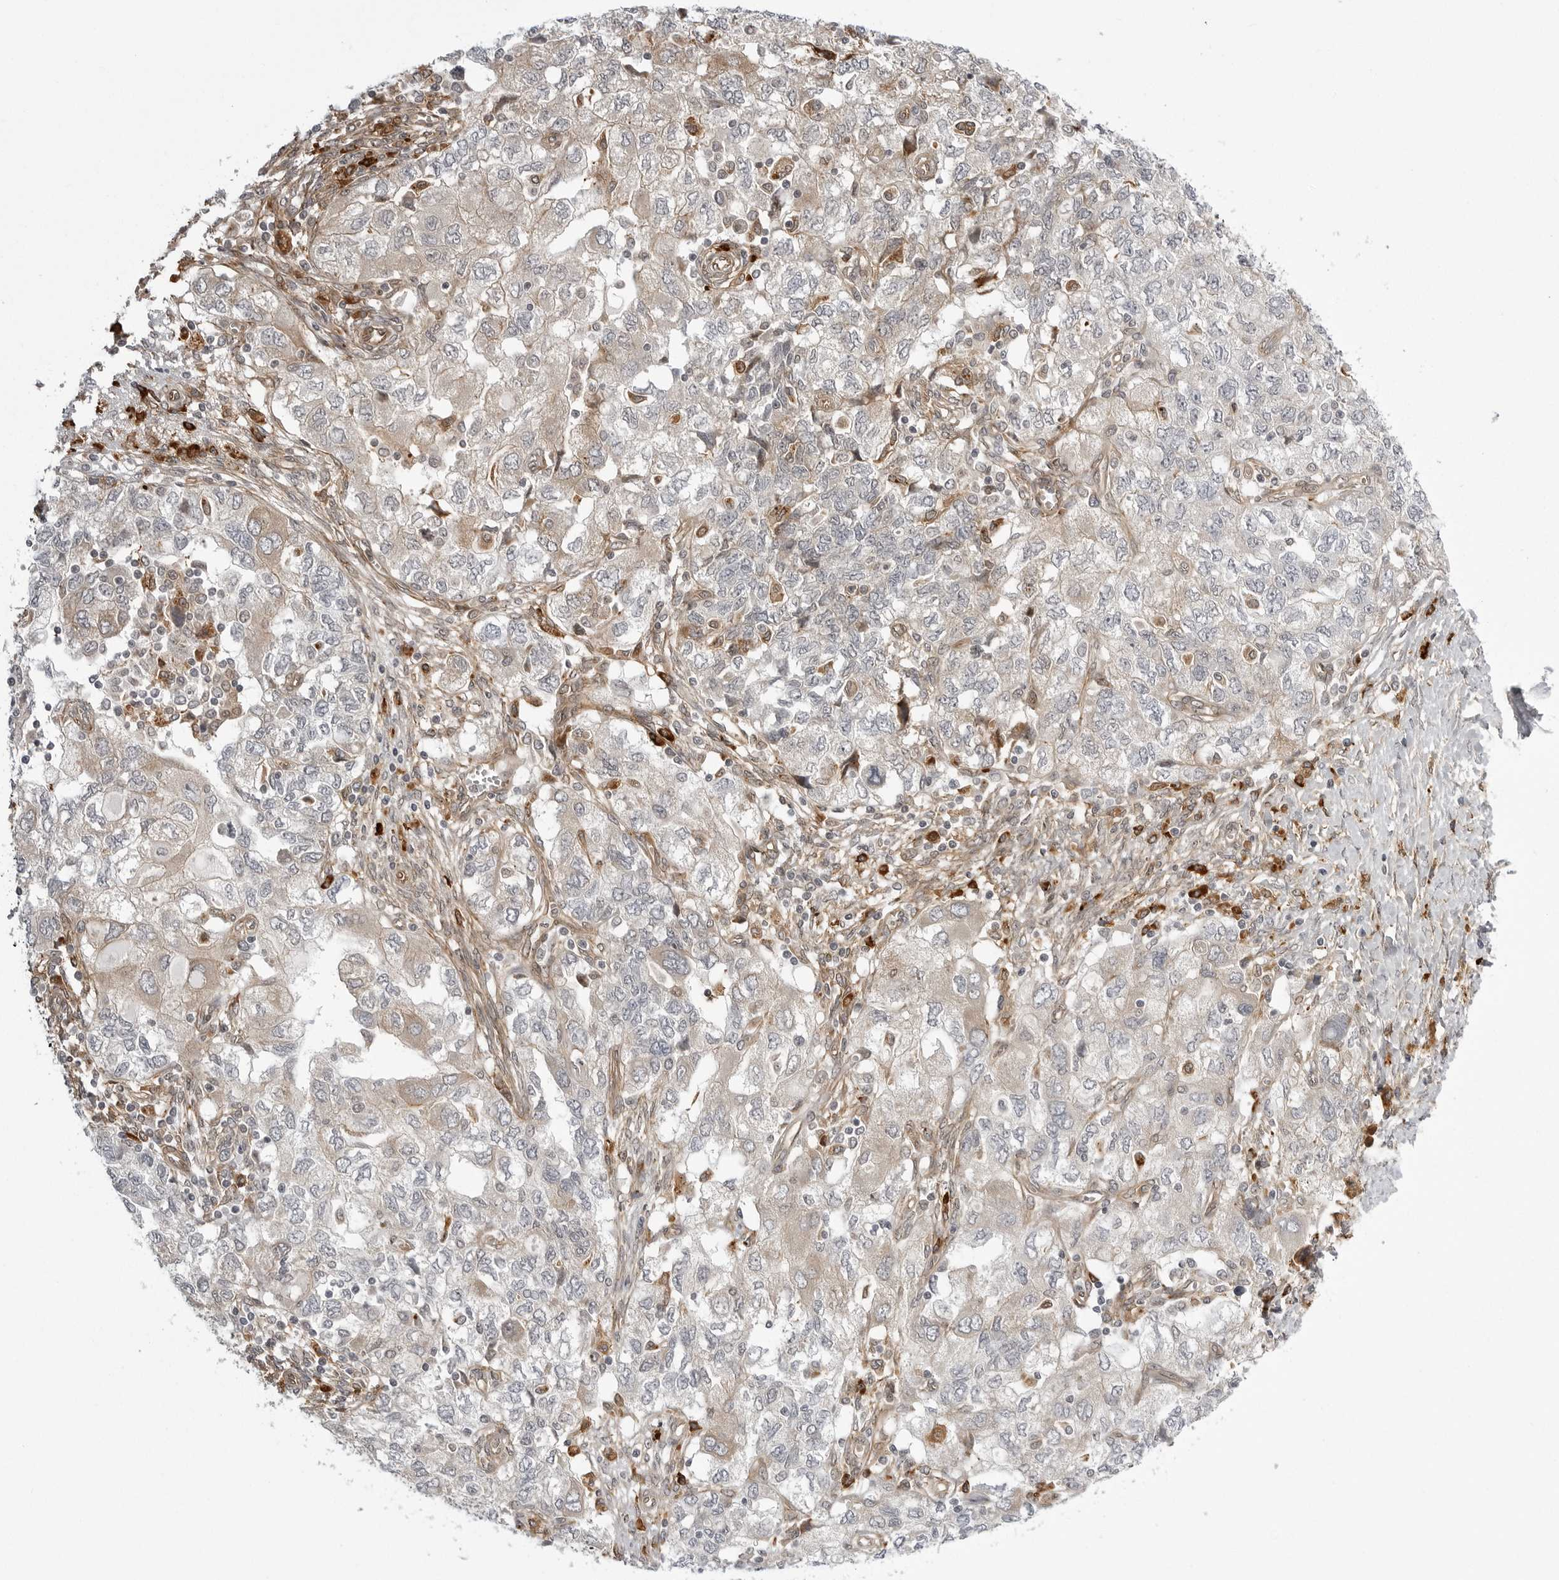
{"staining": {"intensity": "weak", "quantity": "25%-75%", "location": "cytoplasmic/membranous"}, "tissue": "ovarian cancer", "cell_type": "Tumor cells", "image_type": "cancer", "snomed": [{"axis": "morphology", "description": "Carcinoma, NOS"}, {"axis": "morphology", "description": "Cystadenocarcinoma, serous, NOS"}, {"axis": "topography", "description": "Ovary"}], "caption": "A histopathology image showing weak cytoplasmic/membranous positivity in approximately 25%-75% of tumor cells in serous cystadenocarcinoma (ovarian), as visualized by brown immunohistochemical staining.", "gene": "ARL5A", "patient": {"sex": "female", "age": 69}}